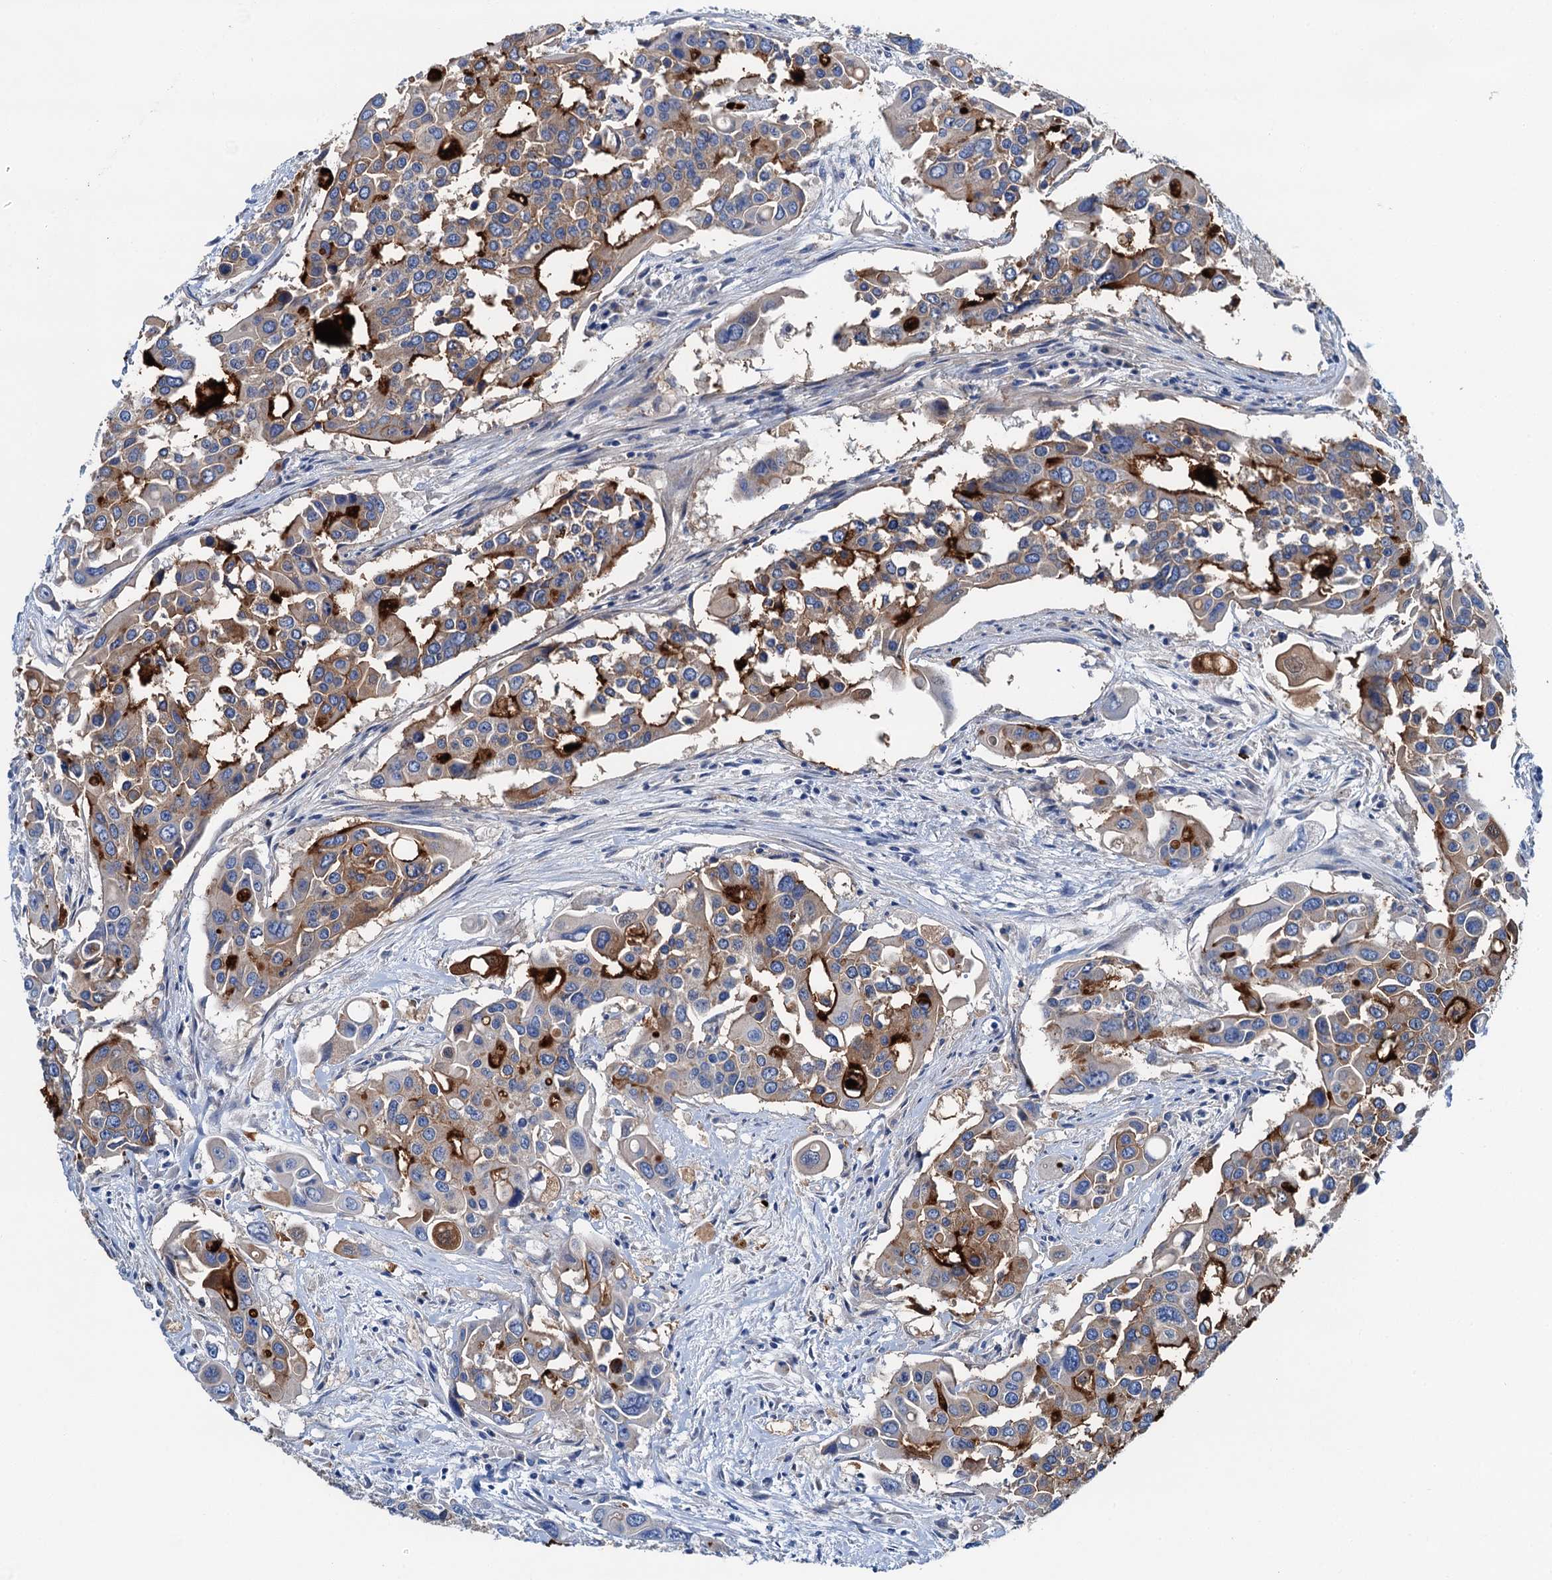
{"staining": {"intensity": "strong", "quantity": "25%-75%", "location": "cytoplasmic/membranous"}, "tissue": "colorectal cancer", "cell_type": "Tumor cells", "image_type": "cancer", "snomed": [{"axis": "morphology", "description": "Adenocarcinoma, NOS"}, {"axis": "topography", "description": "Colon"}], "caption": "High-magnification brightfield microscopy of colorectal adenocarcinoma stained with DAB (brown) and counterstained with hematoxylin (blue). tumor cells exhibit strong cytoplasmic/membranous expression is identified in approximately25%-75% of cells. (brown staining indicates protein expression, while blue staining denotes nuclei).", "gene": "C1QTNF4", "patient": {"sex": "male", "age": 77}}